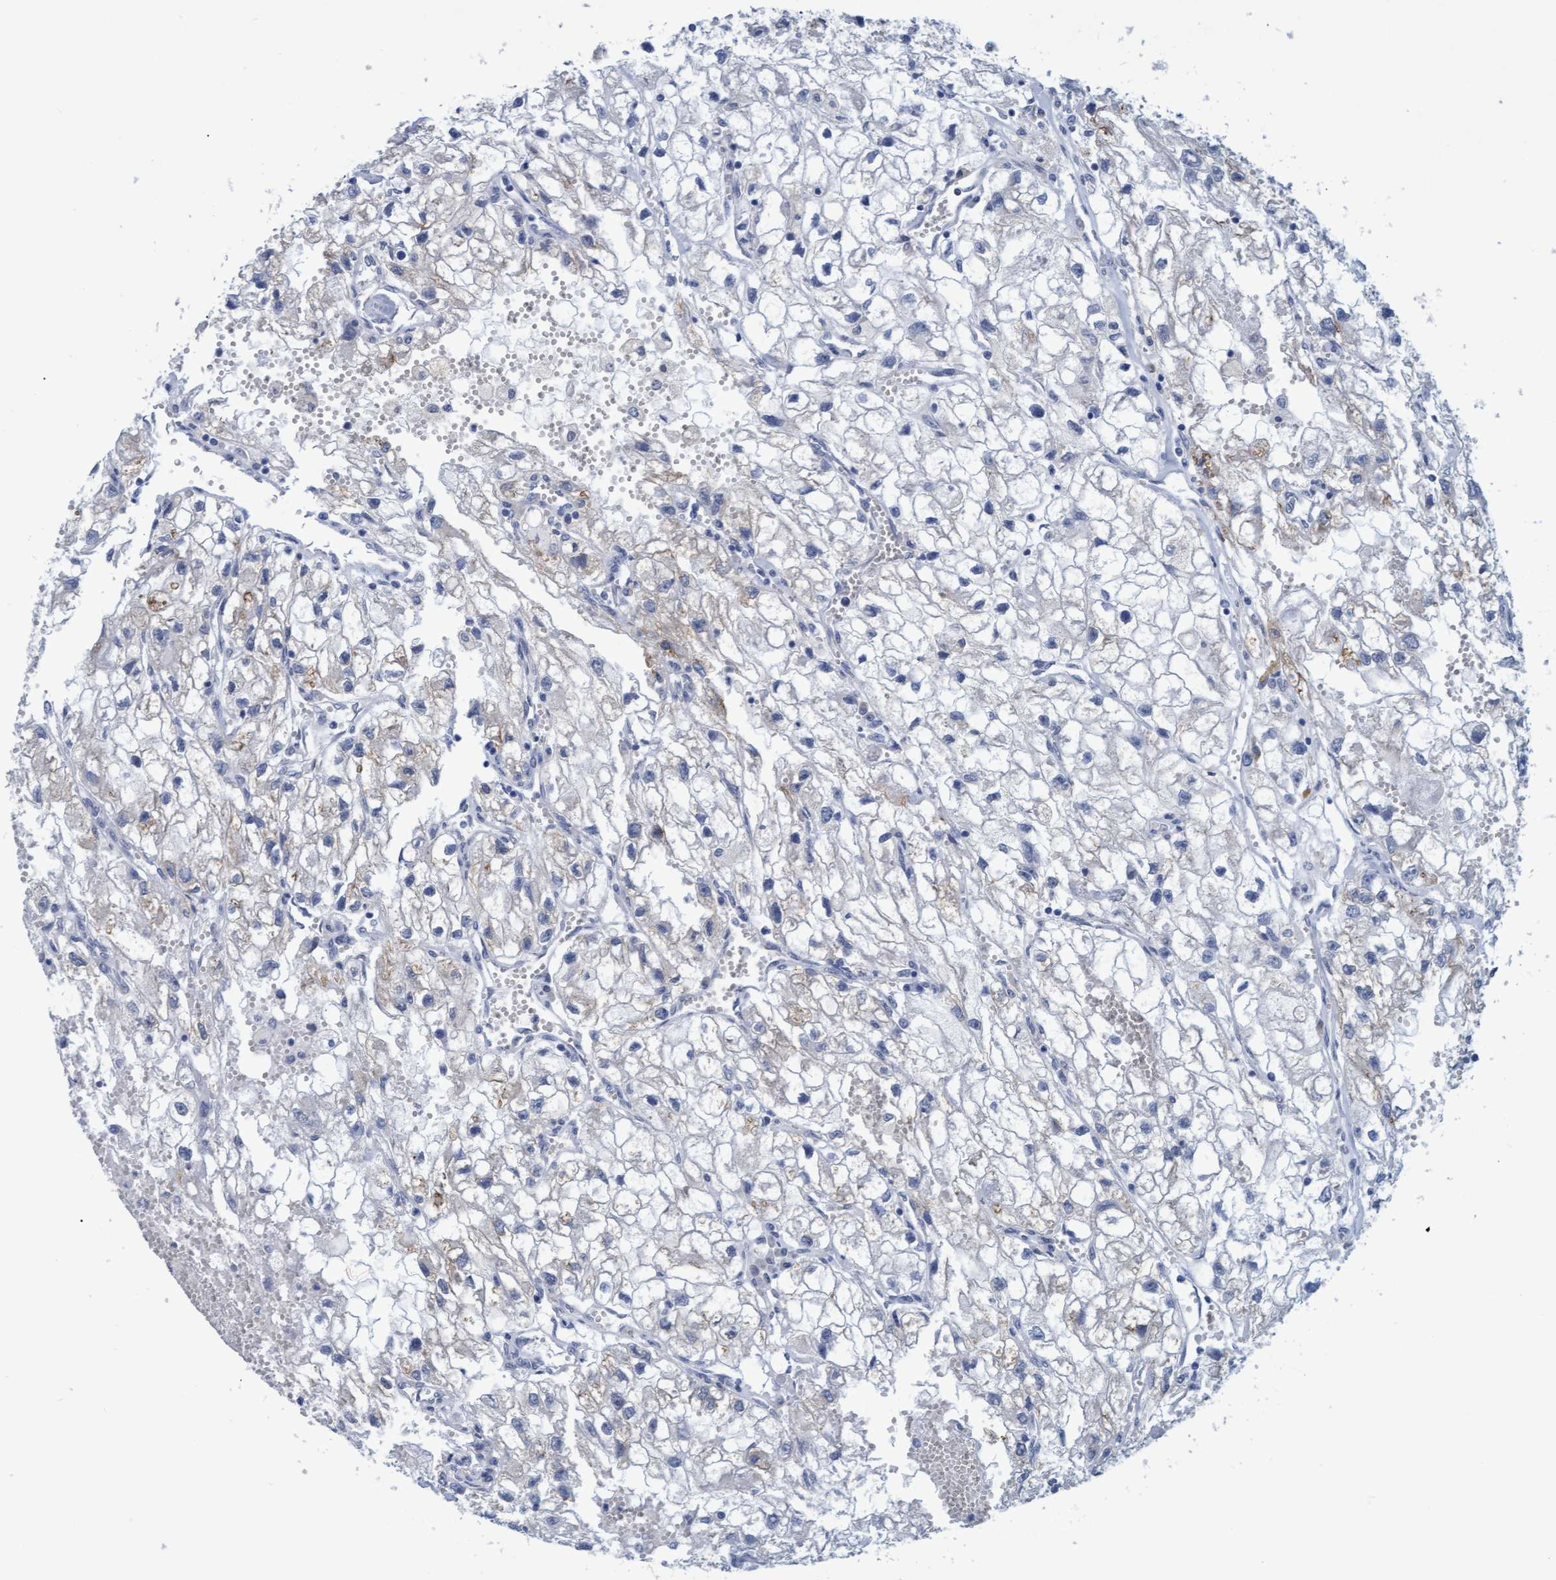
{"staining": {"intensity": "negative", "quantity": "none", "location": "none"}, "tissue": "renal cancer", "cell_type": "Tumor cells", "image_type": "cancer", "snomed": [{"axis": "morphology", "description": "Adenocarcinoma, NOS"}, {"axis": "topography", "description": "Kidney"}], "caption": "Immunohistochemical staining of renal adenocarcinoma exhibits no significant staining in tumor cells.", "gene": "SSTR3", "patient": {"sex": "female", "age": 70}}